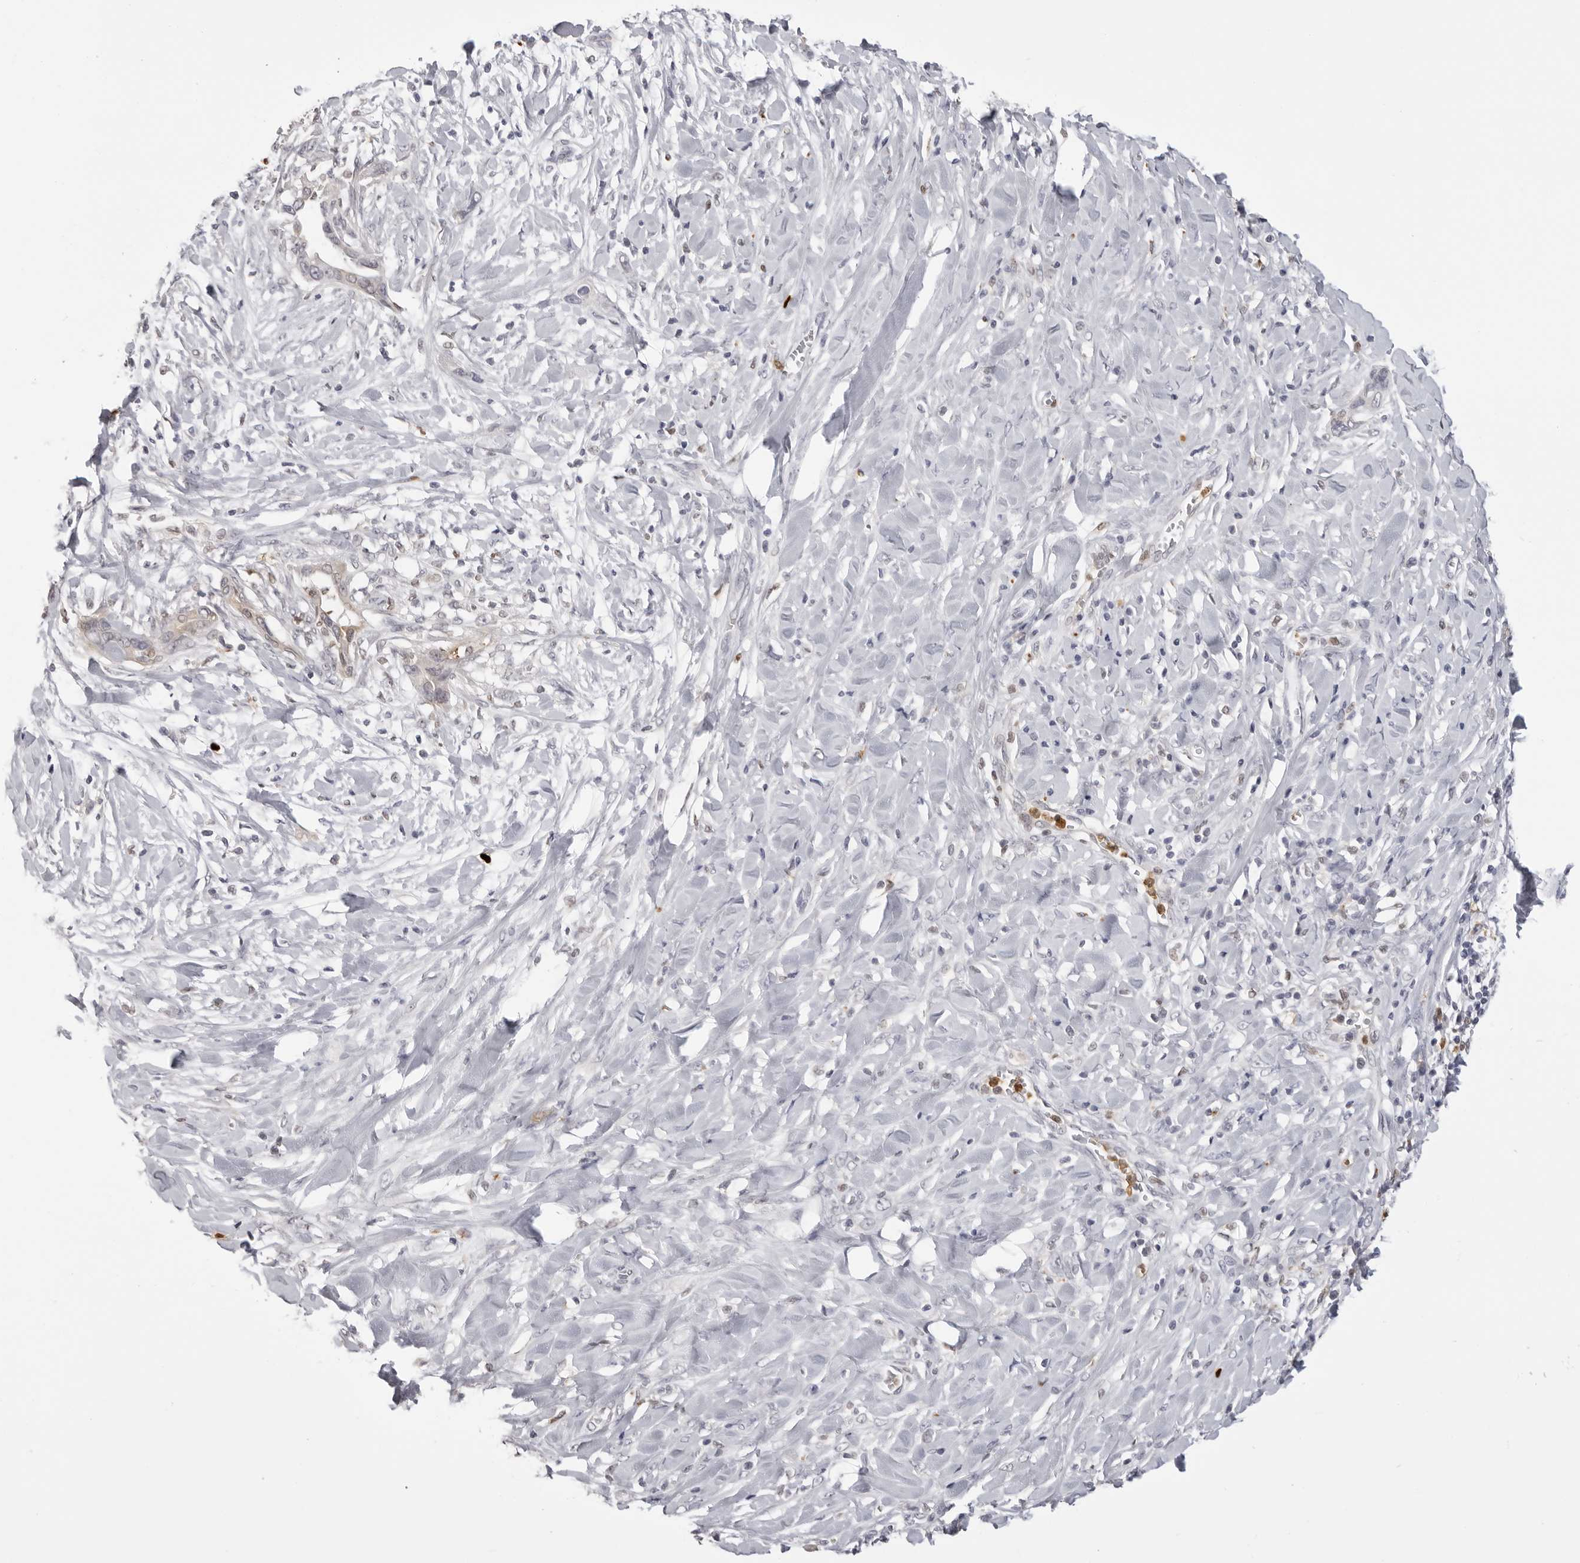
{"staining": {"intensity": "negative", "quantity": "none", "location": "none"}, "tissue": "pancreatic cancer", "cell_type": "Tumor cells", "image_type": "cancer", "snomed": [{"axis": "morphology", "description": "Normal tissue, NOS"}, {"axis": "morphology", "description": "Adenocarcinoma, NOS"}, {"axis": "topography", "description": "Pancreas"}, {"axis": "topography", "description": "Peripheral nerve tissue"}], "caption": "A photomicrograph of human pancreatic adenocarcinoma is negative for staining in tumor cells.", "gene": "IL31", "patient": {"sex": "male", "age": 59}}